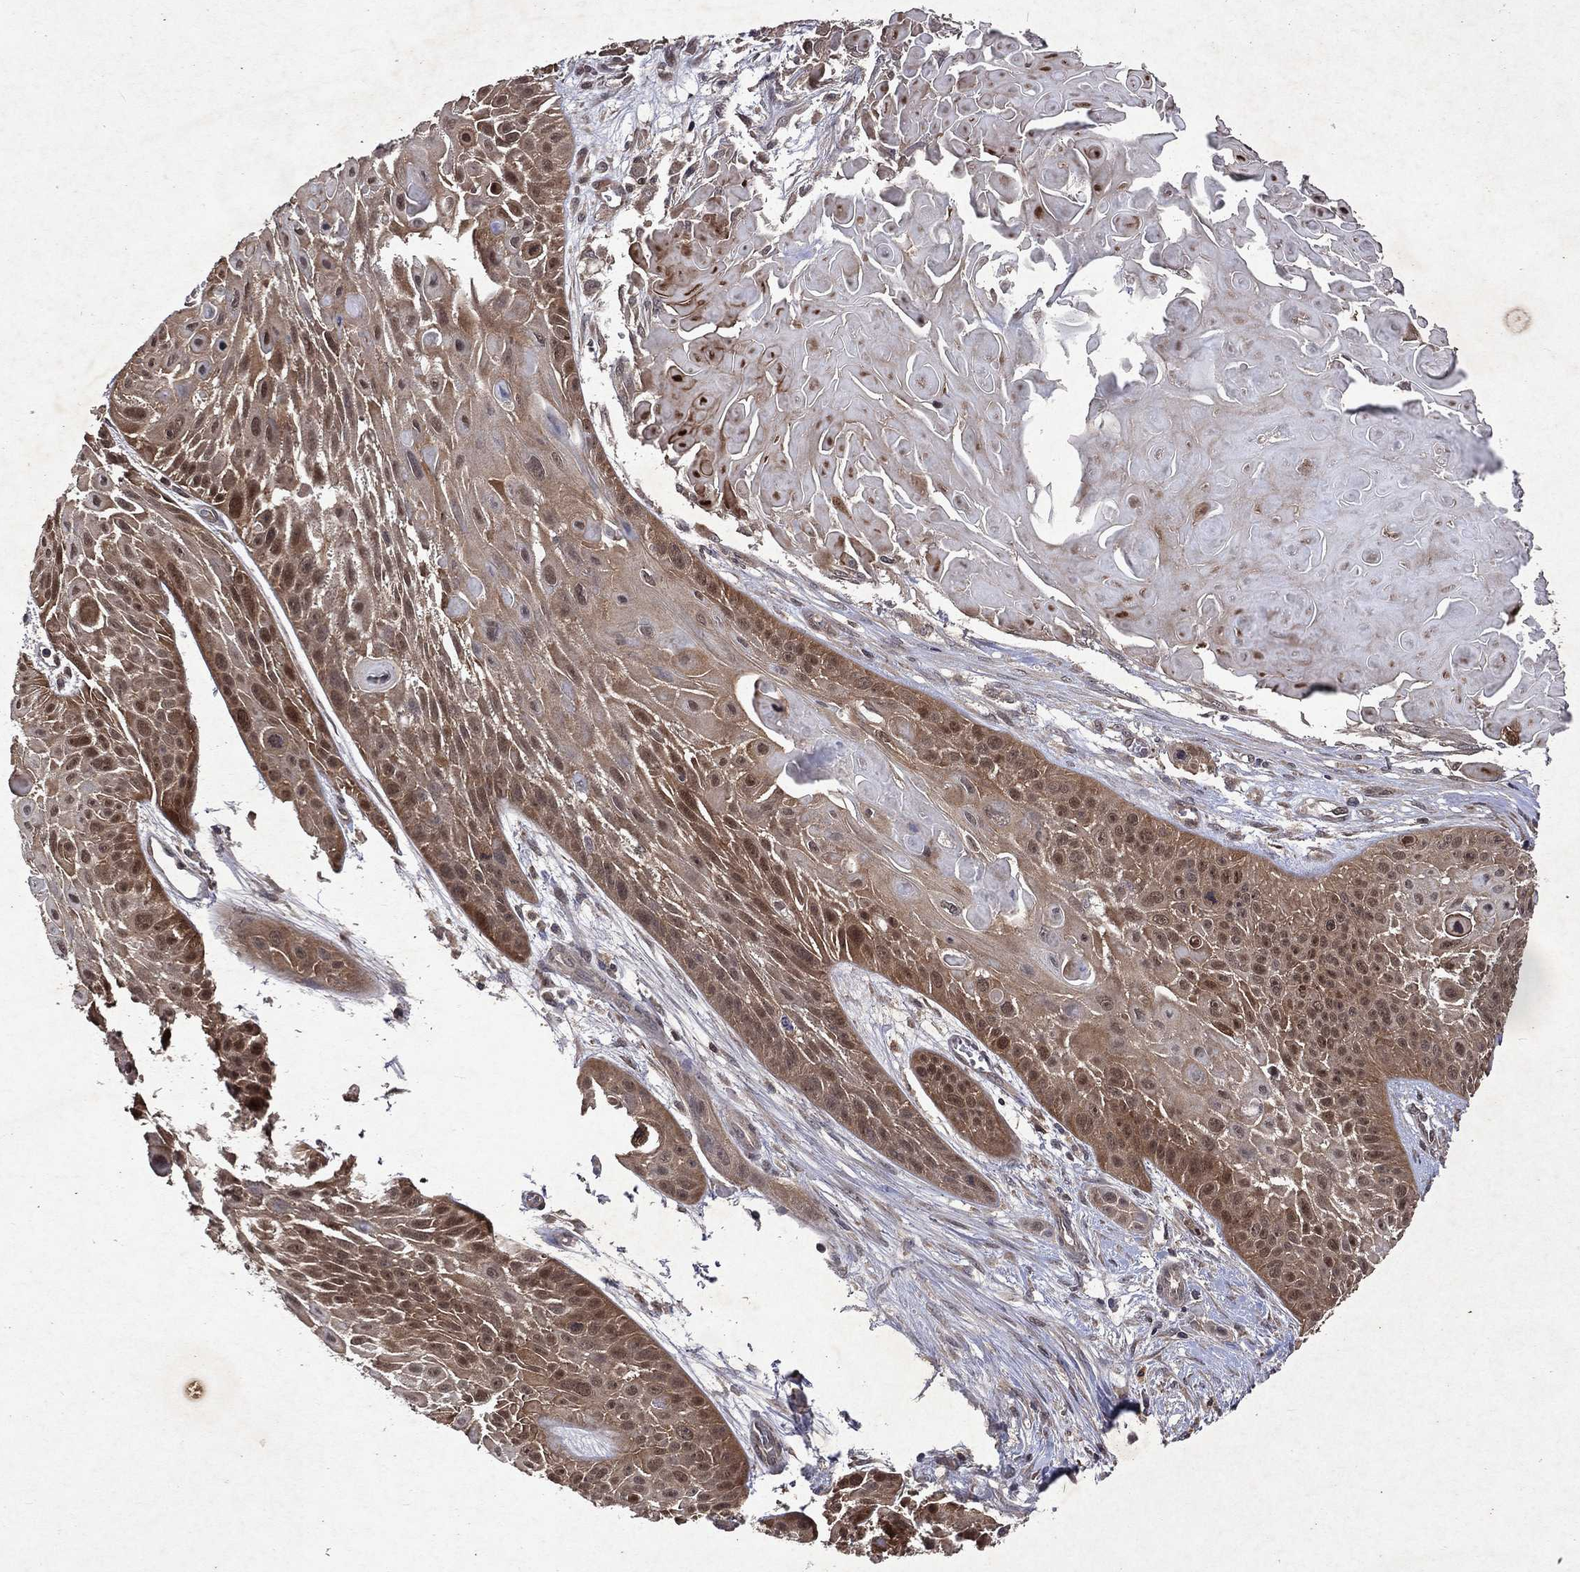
{"staining": {"intensity": "moderate", "quantity": ">75%", "location": "cytoplasmic/membranous"}, "tissue": "skin cancer", "cell_type": "Tumor cells", "image_type": "cancer", "snomed": [{"axis": "morphology", "description": "Squamous cell carcinoma, NOS"}, {"axis": "topography", "description": "Skin"}, {"axis": "topography", "description": "Anal"}], "caption": "Brown immunohistochemical staining in squamous cell carcinoma (skin) displays moderate cytoplasmic/membranous staining in about >75% of tumor cells. (brown staining indicates protein expression, while blue staining denotes nuclei).", "gene": "MTAP", "patient": {"sex": "female", "age": 75}}